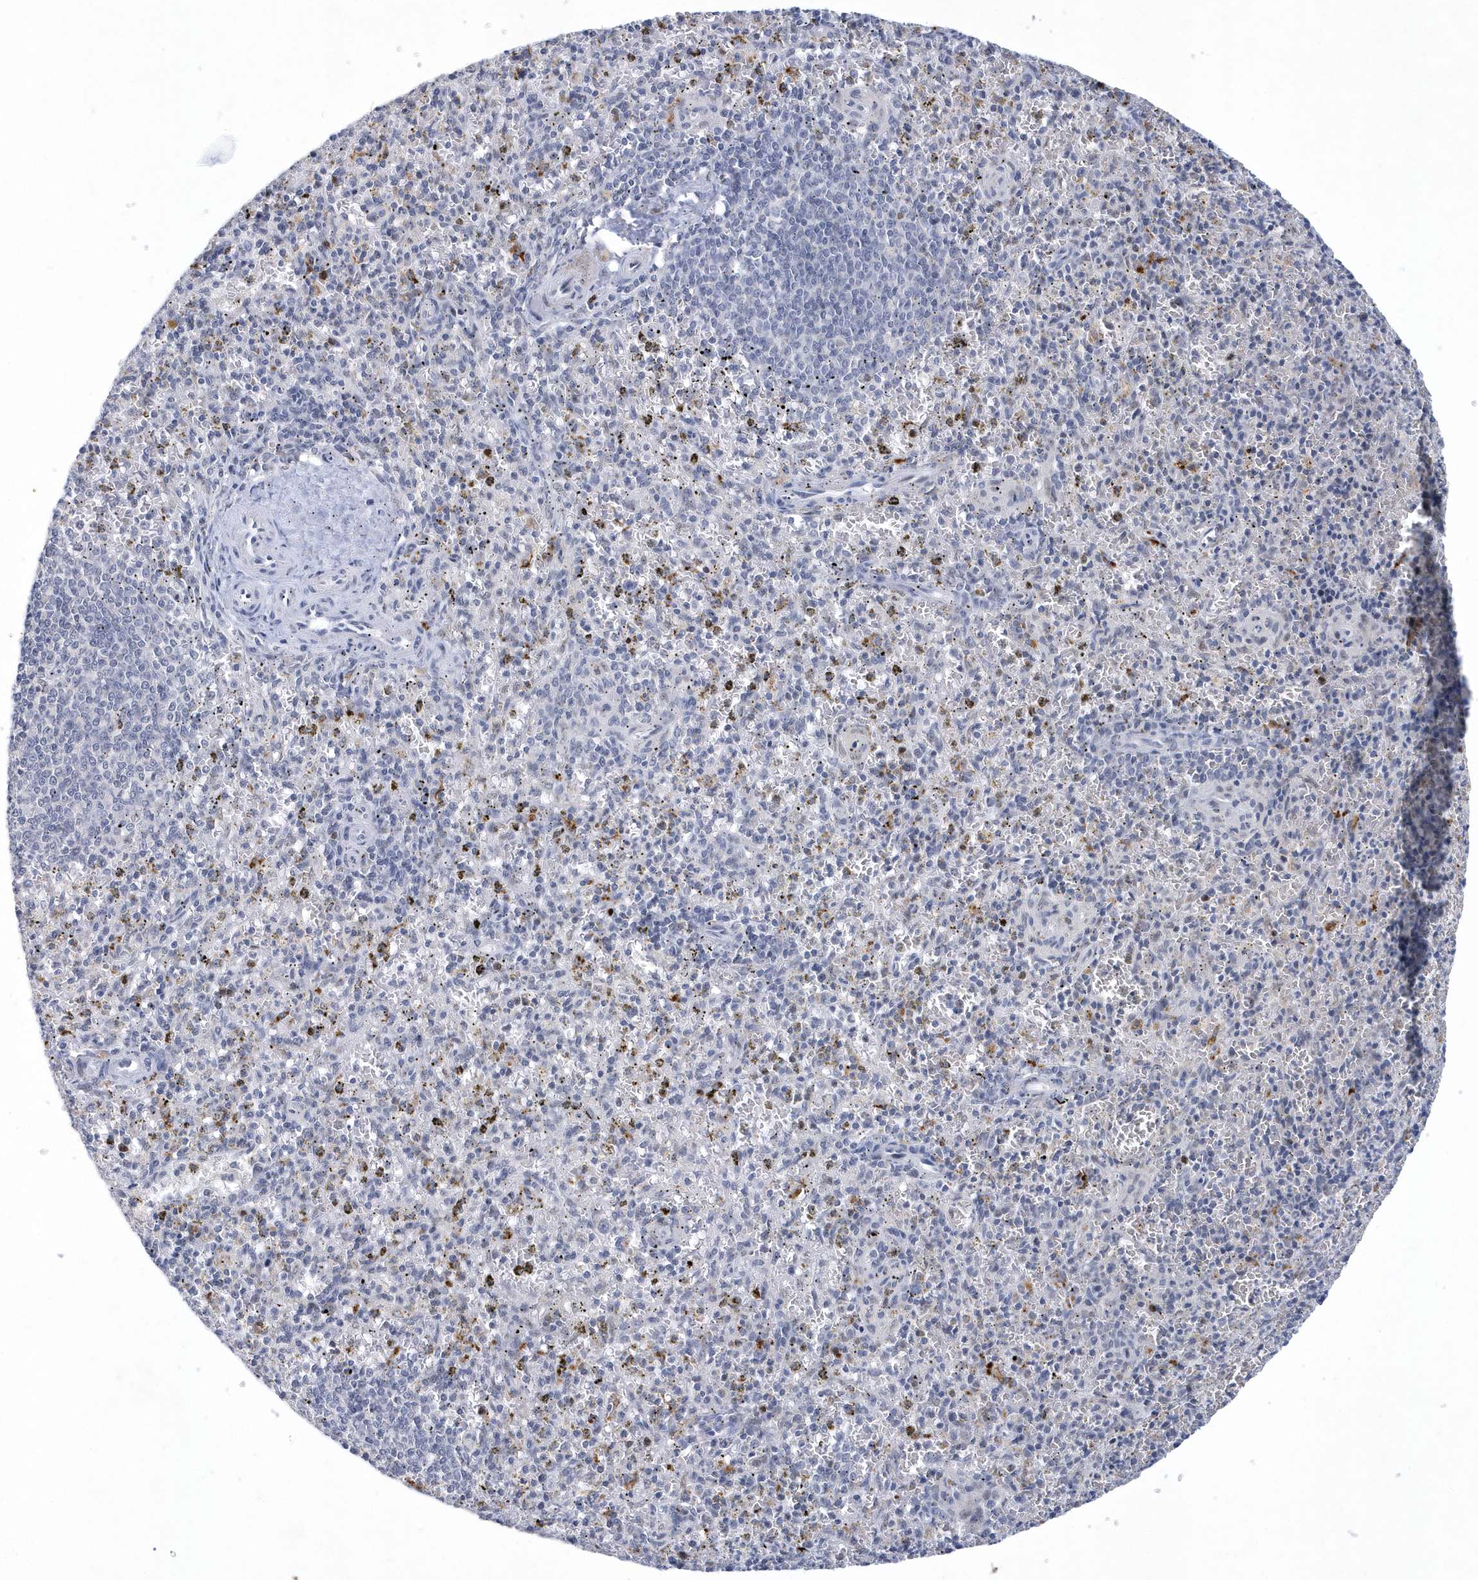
{"staining": {"intensity": "negative", "quantity": "none", "location": "none"}, "tissue": "spleen", "cell_type": "Cells in red pulp", "image_type": "normal", "snomed": [{"axis": "morphology", "description": "Normal tissue, NOS"}, {"axis": "topography", "description": "Spleen"}], "caption": "This is a photomicrograph of immunohistochemistry staining of unremarkable spleen, which shows no staining in cells in red pulp.", "gene": "SRGAP3", "patient": {"sex": "male", "age": 72}}